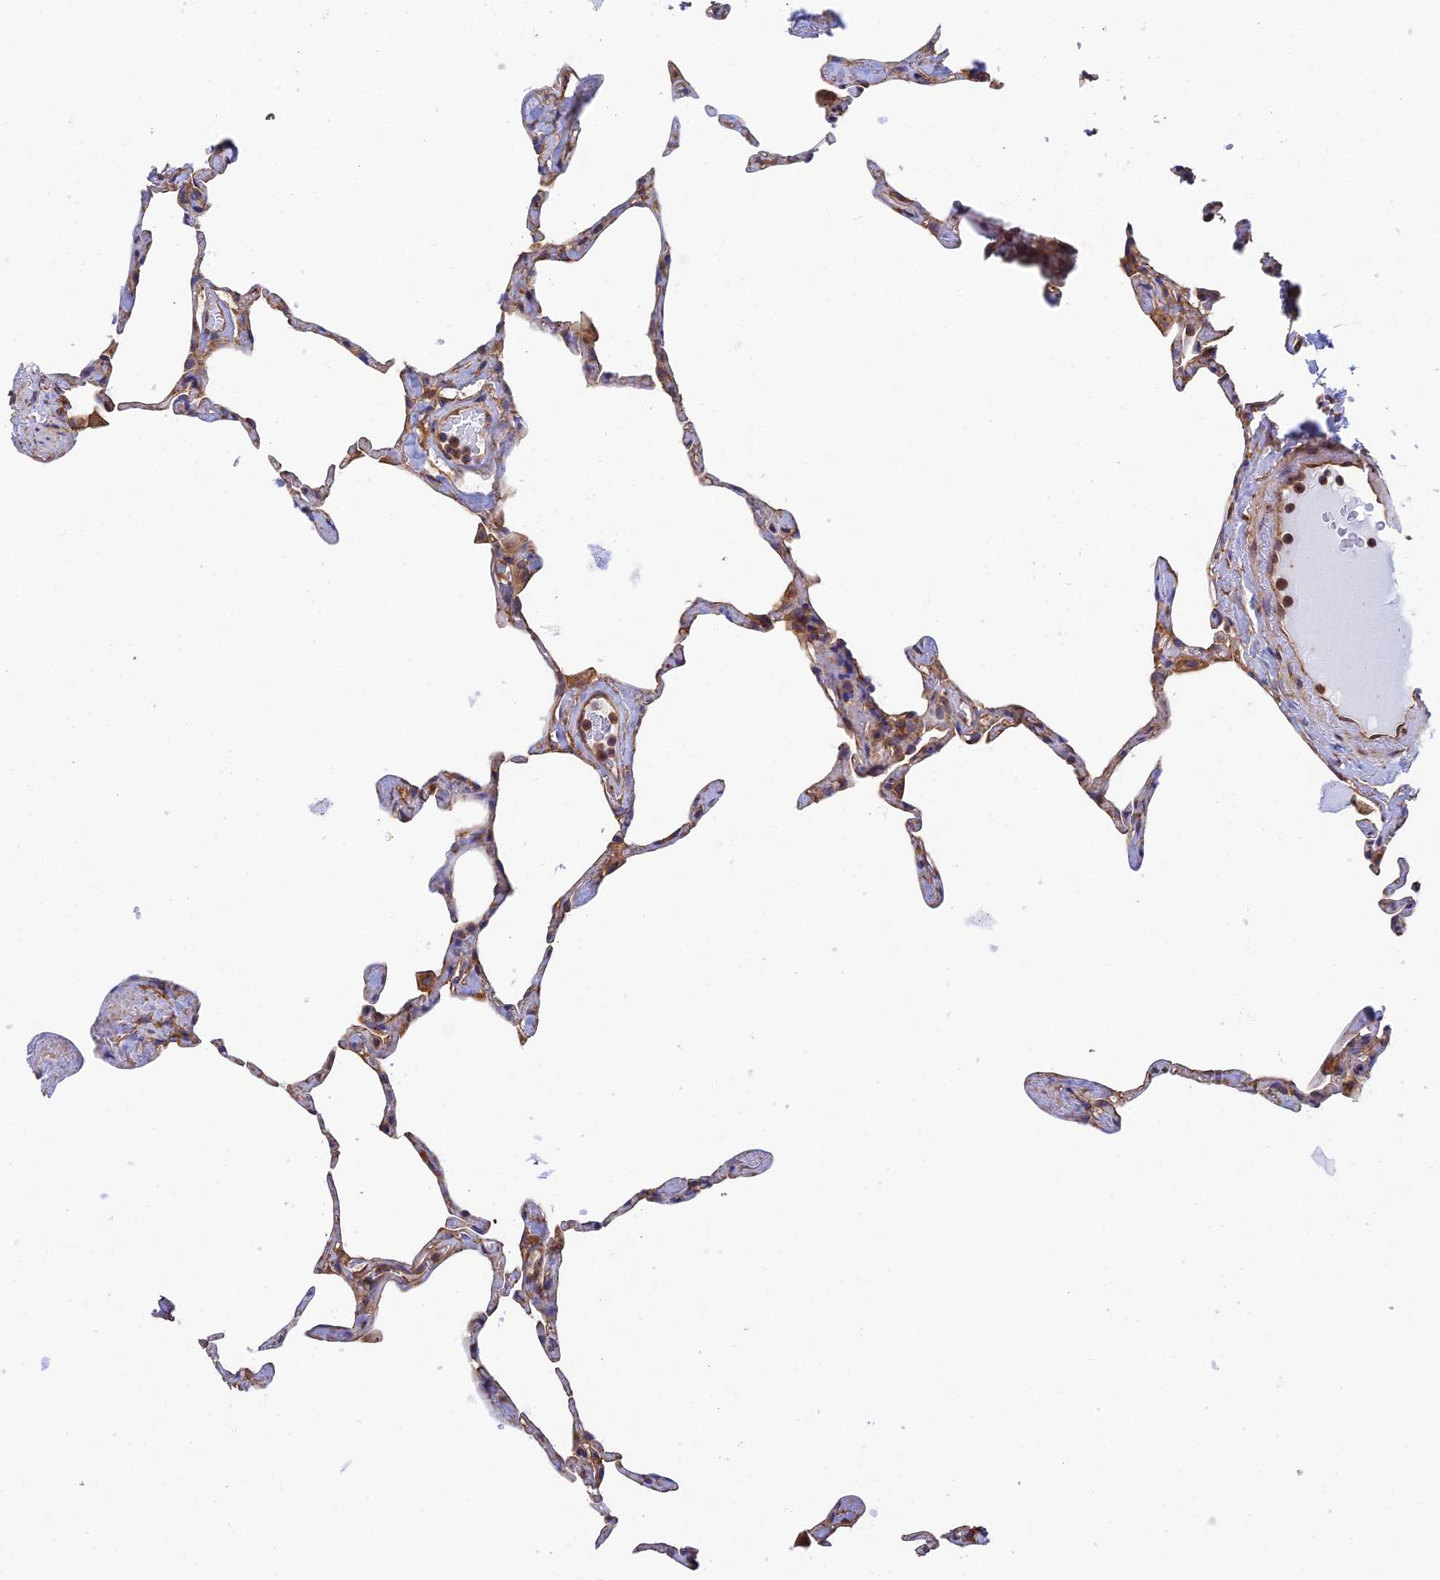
{"staining": {"intensity": "negative", "quantity": "none", "location": "none"}, "tissue": "lung", "cell_type": "Alveolar cells", "image_type": "normal", "snomed": [{"axis": "morphology", "description": "Normal tissue, NOS"}, {"axis": "topography", "description": "Lung"}], "caption": "This is an immunohistochemistry image of benign lung. There is no staining in alveolar cells.", "gene": "DCTN2", "patient": {"sex": "male", "age": 65}}